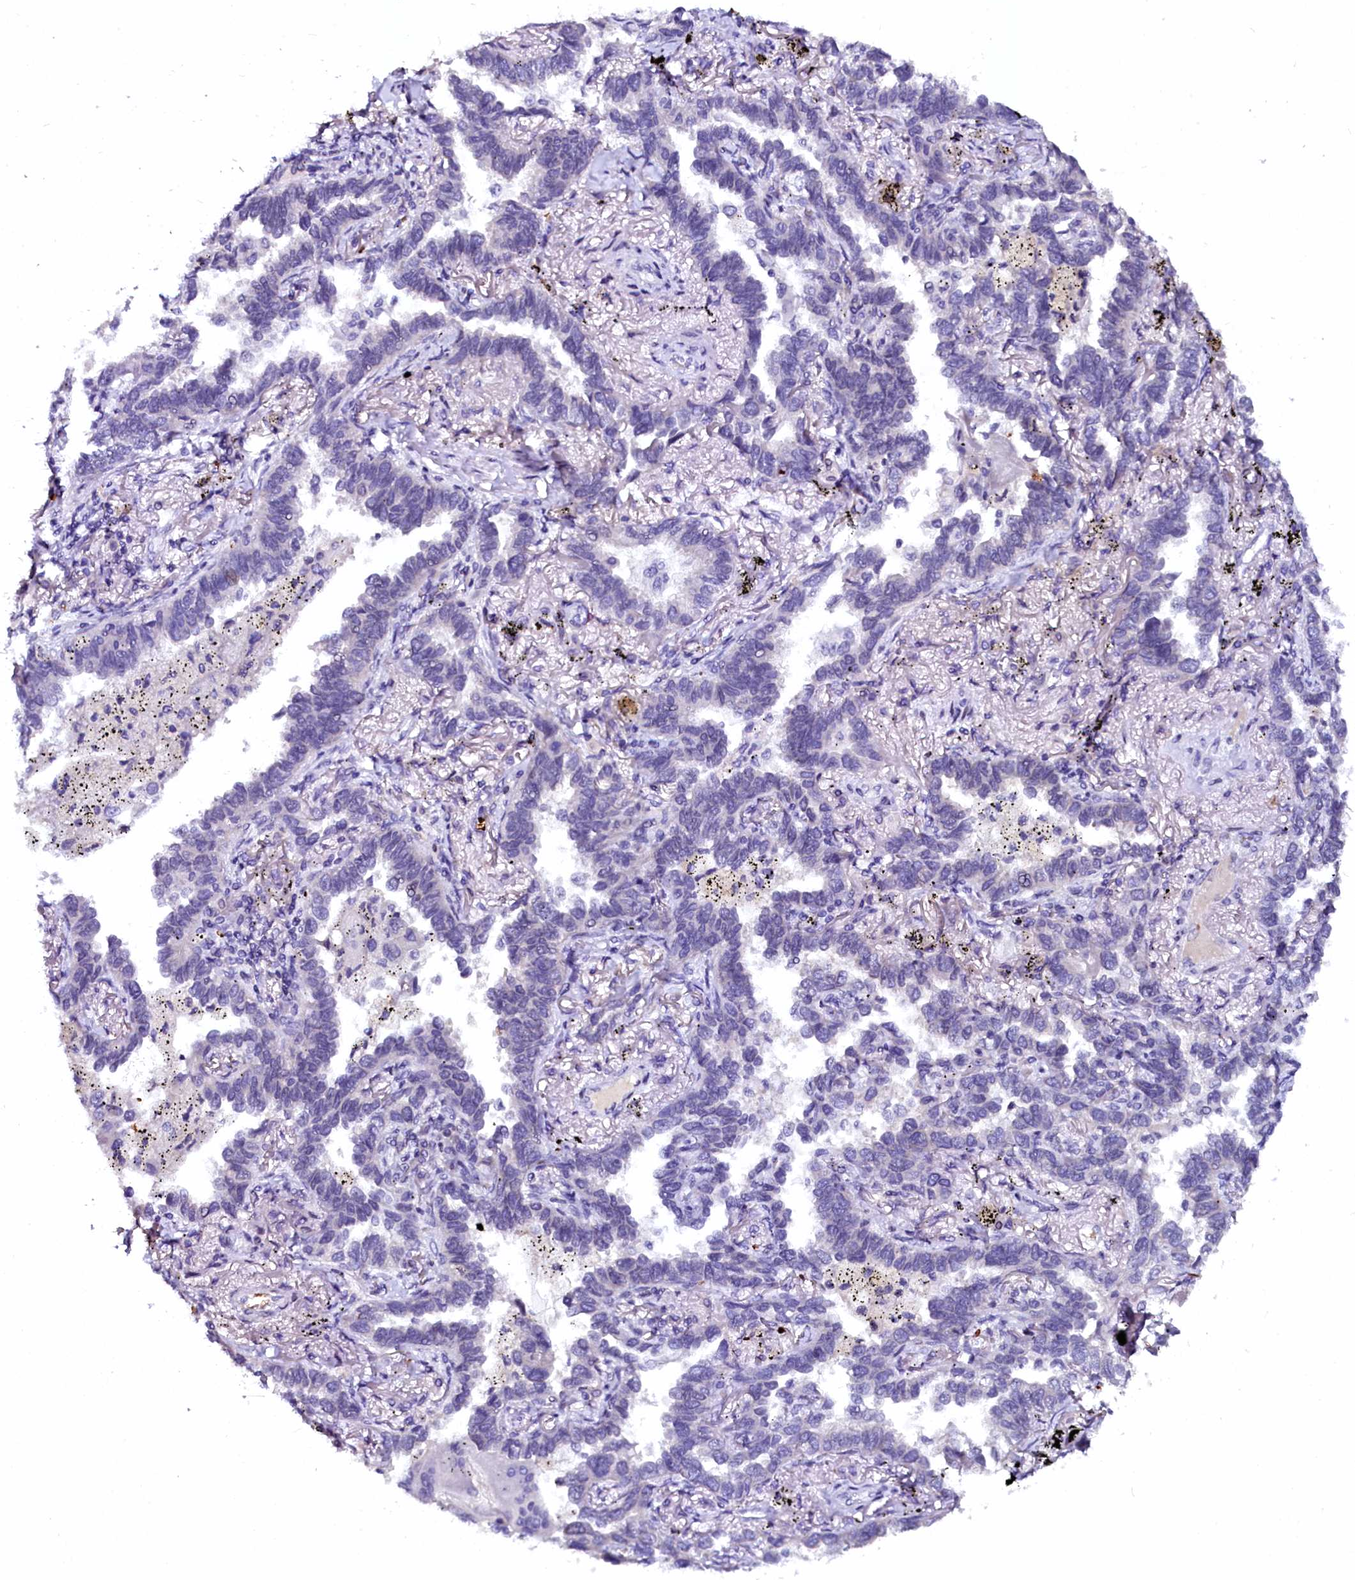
{"staining": {"intensity": "negative", "quantity": "none", "location": "none"}, "tissue": "lung cancer", "cell_type": "Tumor cells", "image_type": "cancer", "snomed": [{"axis": "morphology", "description": "Adenocarcinoma, NOS"}, {"axis": "topography", "description": "Lung"}], "caption": "Lung cancer (adenocarcinoma) stained for a protein using IHC displays no staining tumor cells.", "gene": "CTDSPL2", "patient": {"sex": "male", "age": 67}}